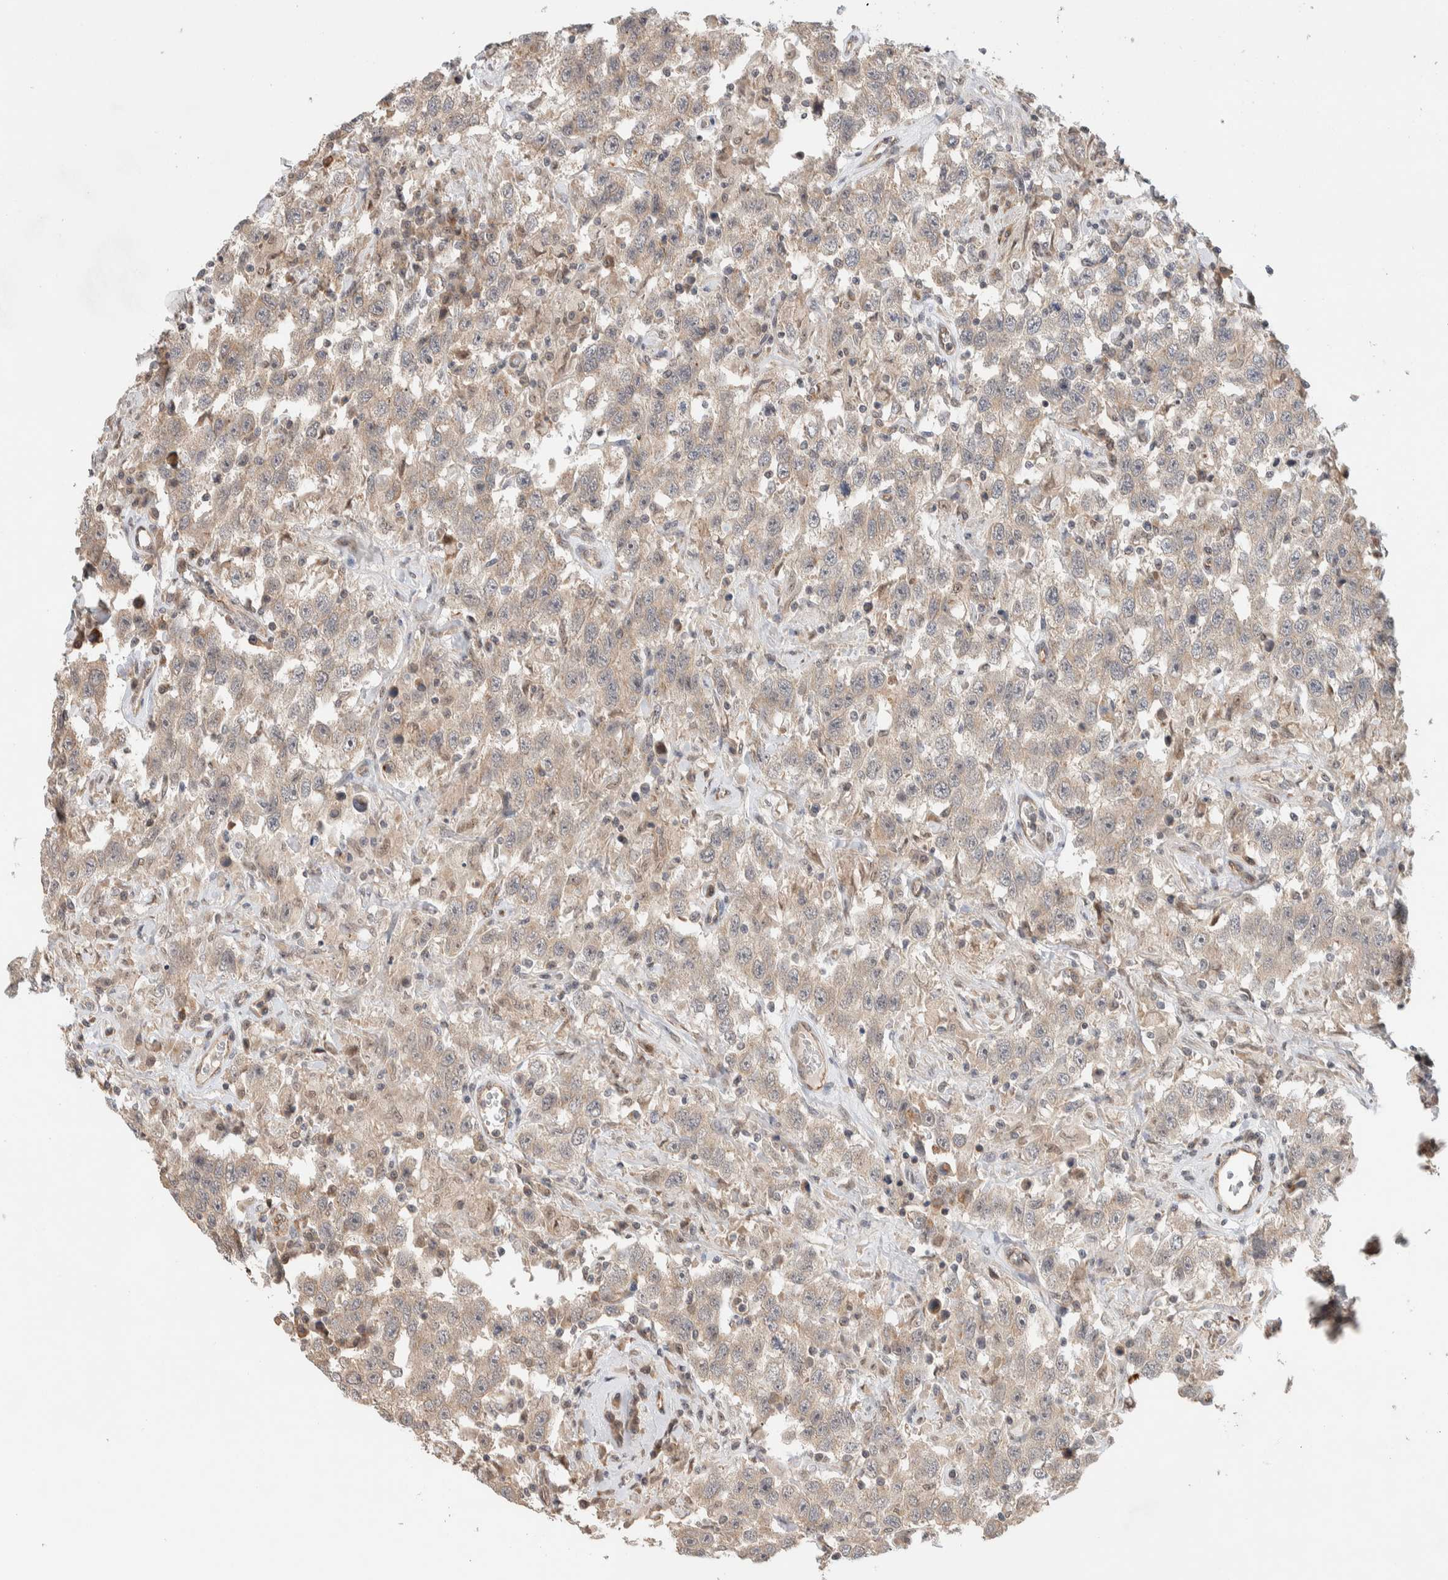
{"staining": {"intensity": "weak", "quantity": "<25%", "location": "cytoplasmic/membranous"}, "tissue": "testis cancer", "cell_type": "Tumor cells", "image_type": "cancer", "snomed": [{"axis": "morphology", "description": "Seminoma, NOS"}, {"axis": "topography", "description": "Testis"}], "caption": "High magnification brightfield microscopy of testis cancer (seminoma) stained with DAB (3,3'-diaminobenzidine) (brown) and counterstained with hematoxylin (blue): tumor cells show no significant positivity.", "gene": "DEPTOR", "patient": {"sex": "male", "age": 41}}